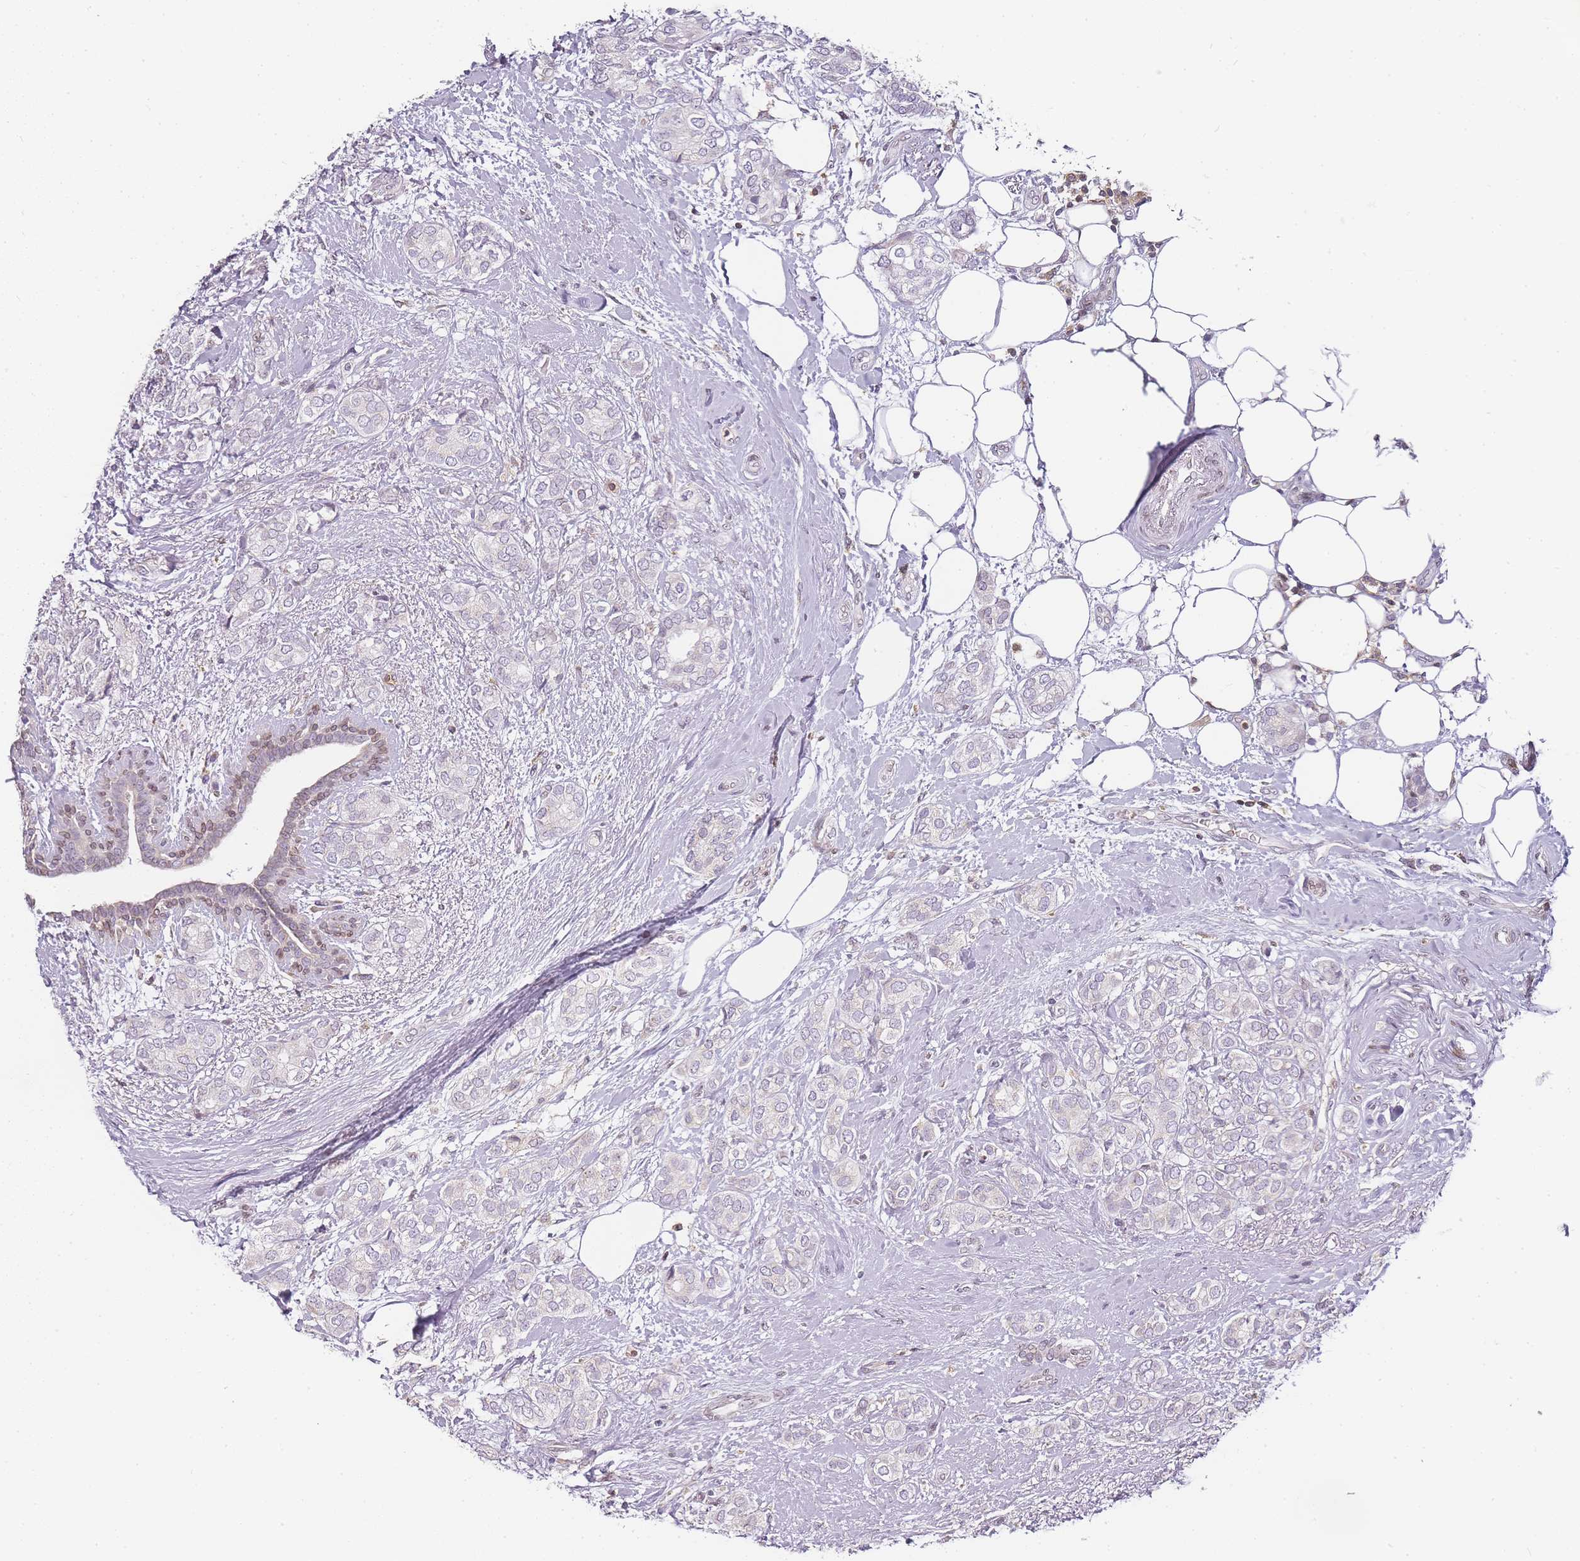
{"staining": {"intensity": "negative", "quantity": "none", "location": "none"}, "tissue": "breast cancer", "cell_type": "Tumor cells", "image_type": "cancer", "snomed": [{"axis": "morphology", "description": "Duct carcinoma"}, {"axis": "topography", "description": "Breast"}], "caption": "Breast cancer was stained to show a protein in brown. There is no significant staining in tumor cells.", "gene": "JAKMIP1", "patient": {"sex": "female", "age": 73}}